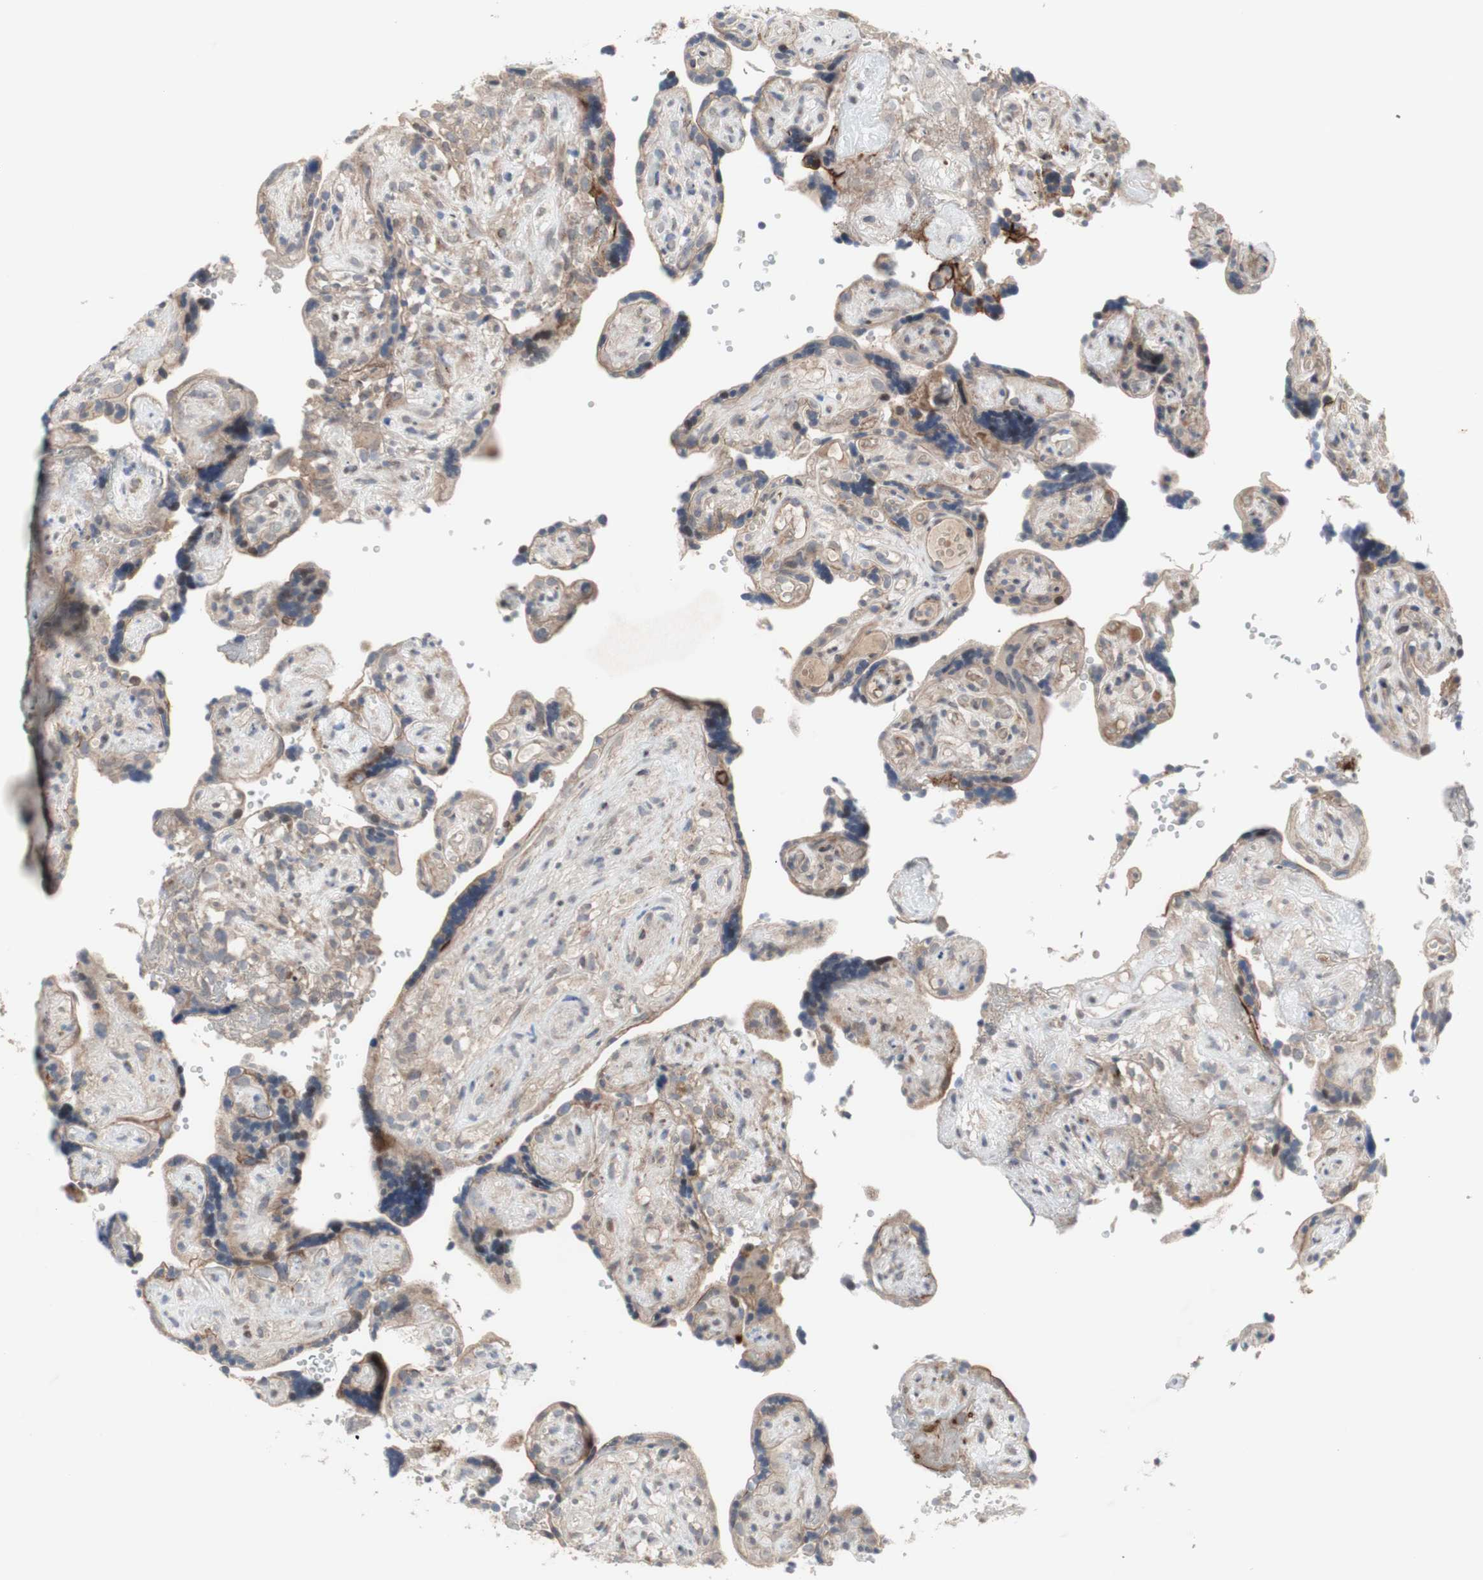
{"staining": {"intensity": "moderate", "quantity": ">75%", "location": "cytoplasmic/membranous"}, "tissue": "placenta", "cell_type": "Trophoblastic cells", "image_type": "normal", "snomed": [{"axis": "morphology", "description": "Normal tissue, NOS"}, {"axis": "topography", "description": "Placenta"}], "caption": "The histopathology image exhibits a brown stain indicating the presence of a protein in the cytoplasmic/membranous of trophoblastic cells in placenta. (Brightfield microscopy of DAB IHC at high magnification).", "gene": "OAZ1", "patient": {"sex": "female", "age": 30}}